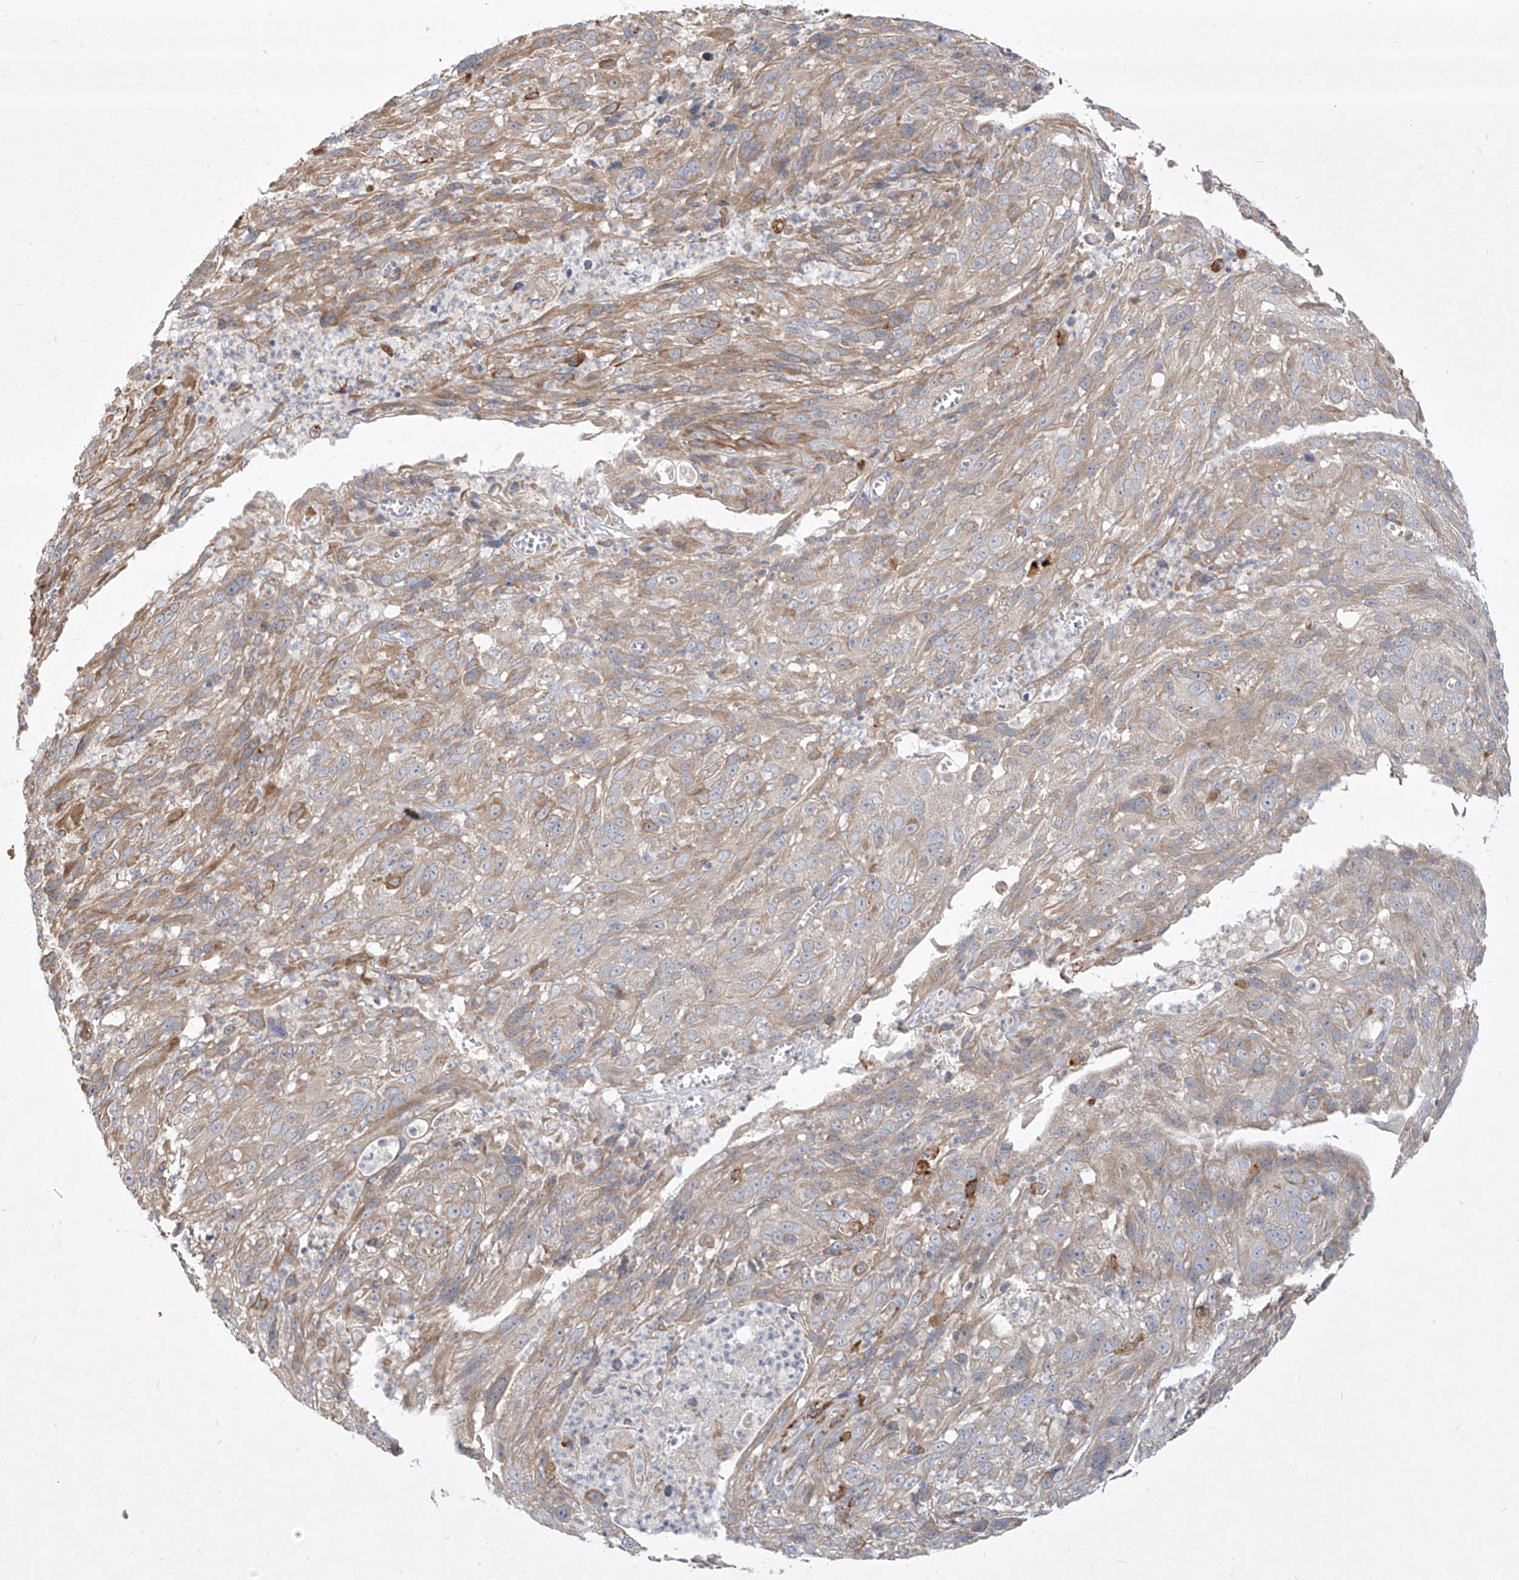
{"staining": {"intensity": "weak", "quantity": "25%-75%", "location": "cytoplasmic/membranous"}, "tissue": "cervical cancer", "cell_type": "Tumor cells", "image_type": "cancer", "snomed": [{"axis": "morphology", "description": "Squamous cell carcinoma, NOS"}, {"axis": "topography", "description": "Cervix"}], "caption": "An immunohistochemistry (IHC) histopathology image of tumor tissue is shown. Protein staining in brown highlights weak cytoplasmic/membranous positivity in cervical cancer within tumor cells.", "gene": "CD209", "patient": {"sex": "female", "age": 32}}